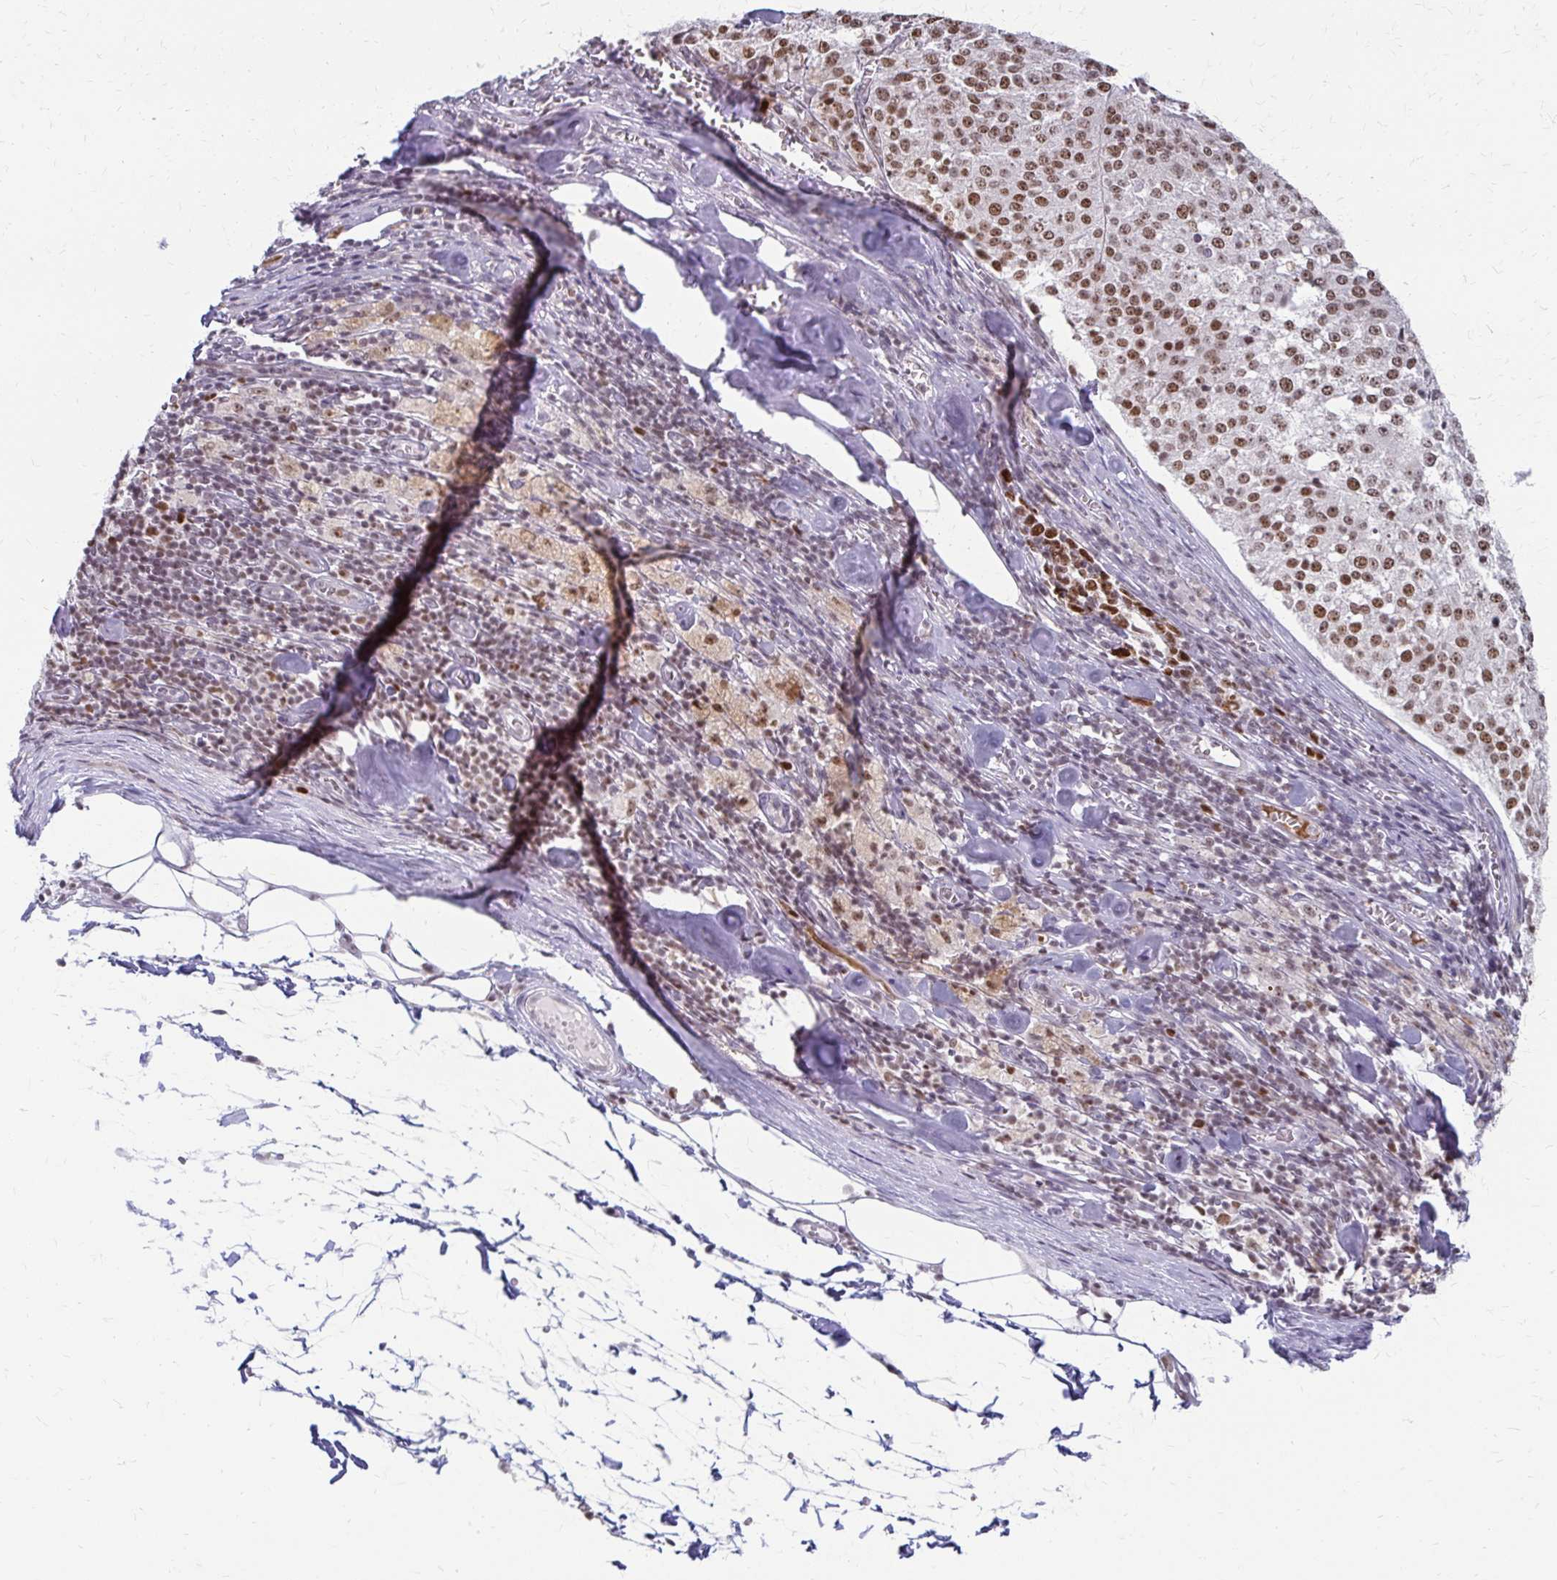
{"staining": {"intensity": "moderate", "quantity": ">75%", "location": "nuclear"}, "tissue": "melanoma", "cell_type": "Tumor cells", "image_type": "cancer", "snomed": [{"axis": "morphology", "description": "Malignant melanoma, Metastatic site"}, {"axis": "topography", "description": "Lymph node"}], "caption": "Protein expression analysis of human malignant melanoma (metastatic site) reveals moderate nuclear positivity in about >75% of tumor cells.", "gene": "EED", "patient": {"sex": "female", "age": 64}}